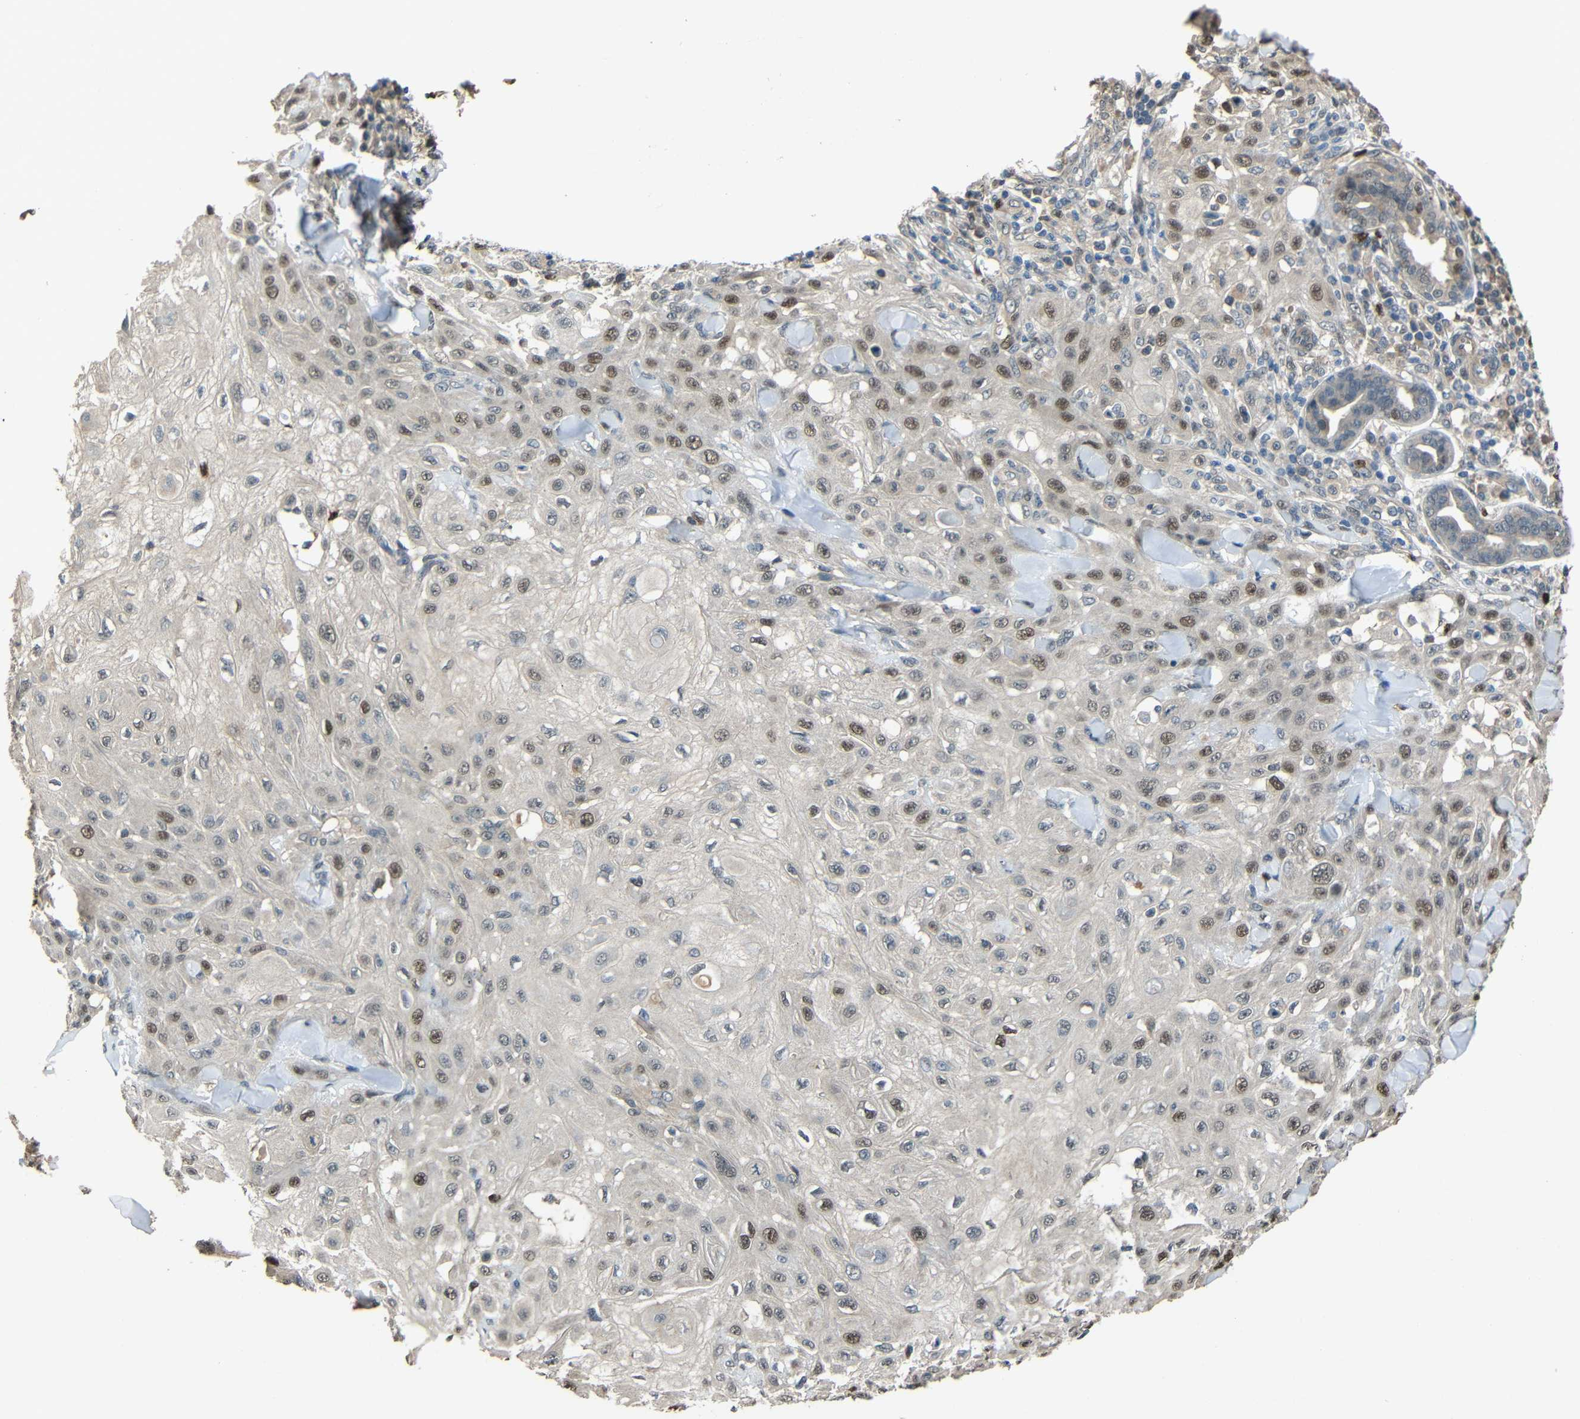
{"staining": {"intensity": "weak", "quantity": "25%-75%", "location": "nuclear"}, "tissue": "skin cancer", "cell_type": "Tumor cells", "image_type": "cancer", "snomed": [{"axis": "morphology", "description": "Squamous cell carcinoma, NOS"}, {"axis": "topography", "description": "Skin"}], "caption": "Tumor cells display weak nuclear positivity in approximately 25%-75% of cells in skin cancer. (brown staining indicates protein expression, while blue staining denotes nuclei).", "gene": "STBD1", "patient": {"sex": "male", "age": 24}}